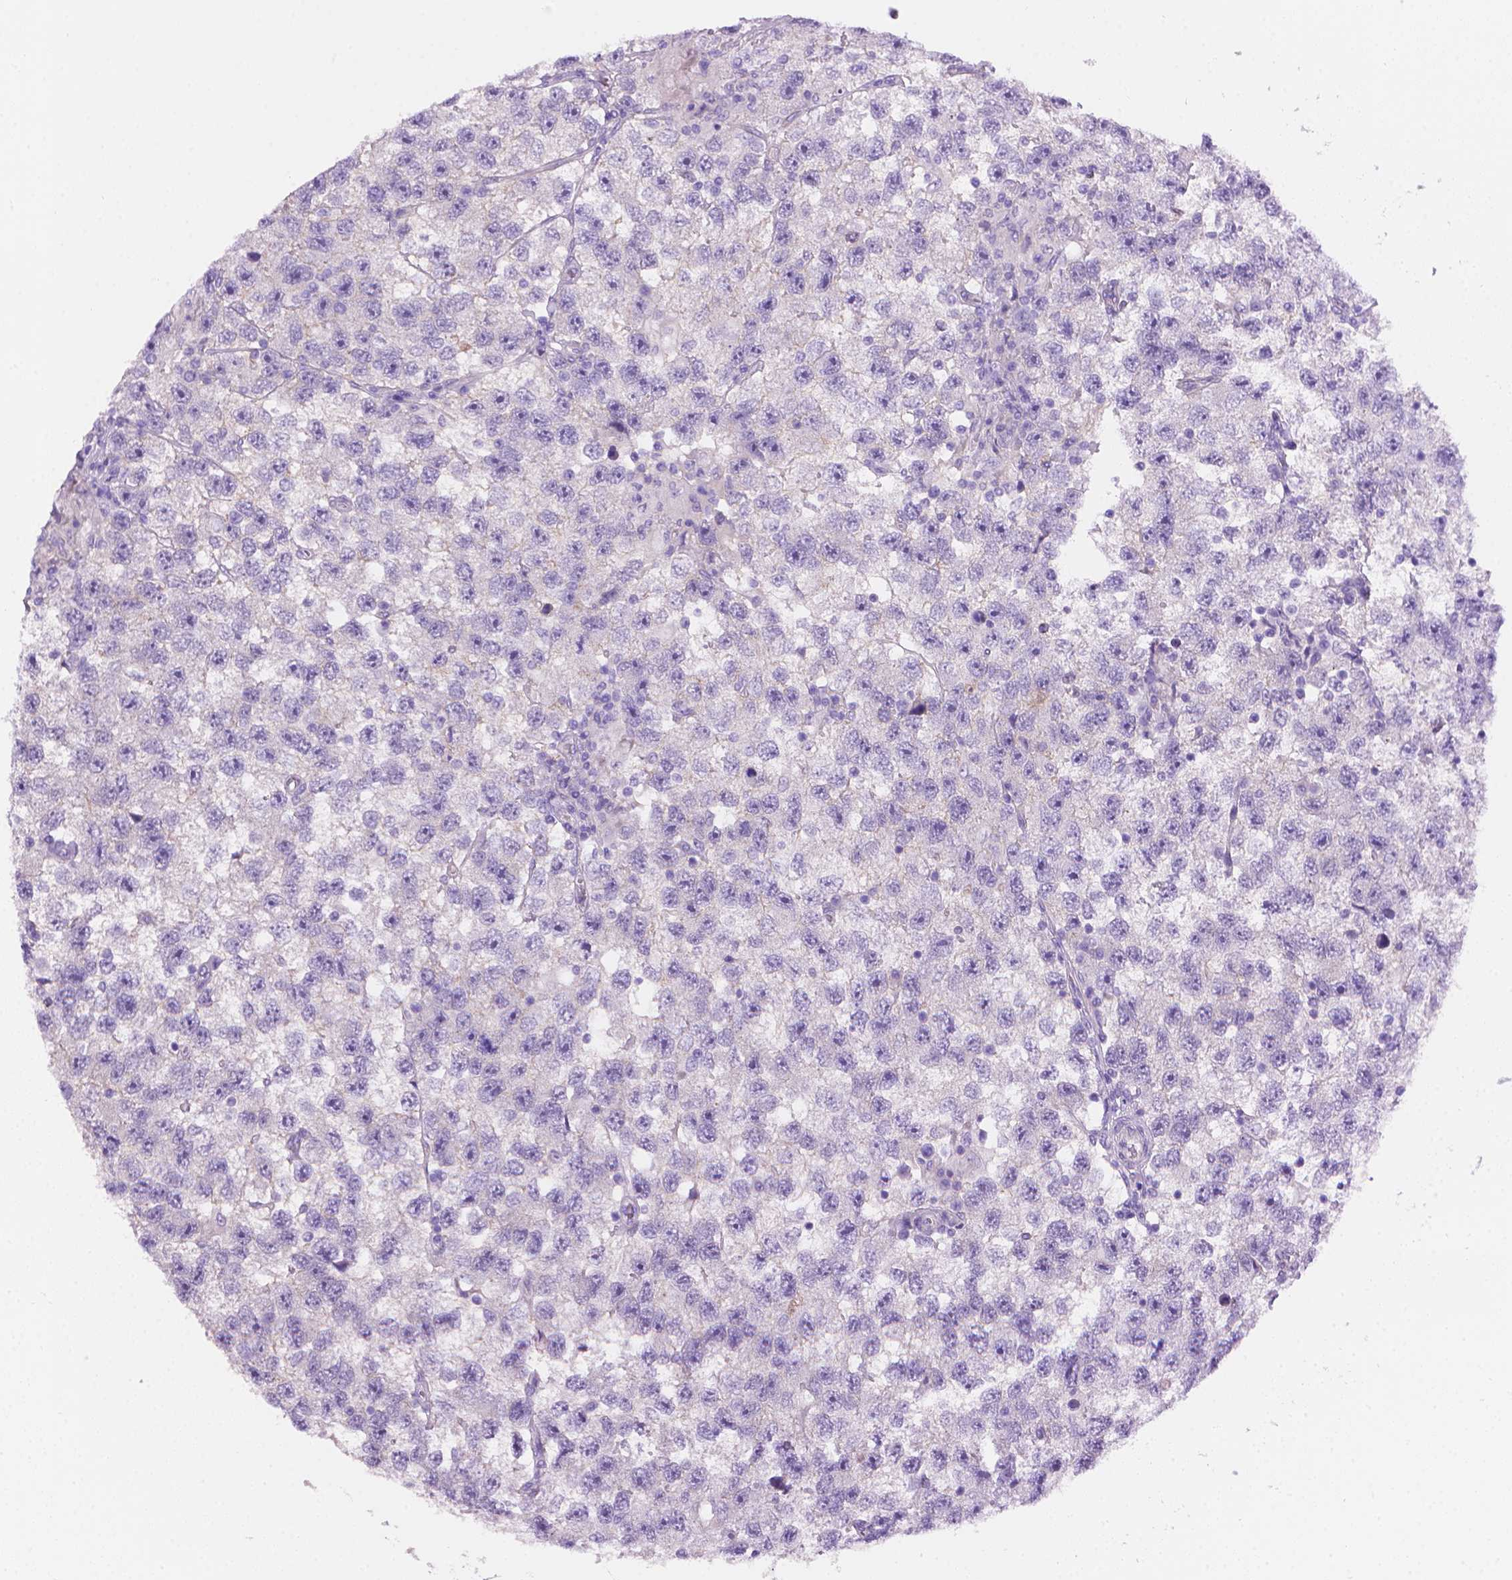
{"staining": {"intensity": "negative", "quantity": "none", "location": "none"}, "tissue": "testis cancer", "cell_type": "Tumor cells", "image_type": "cancer", "snomed": [{"axis": "morphology", "description": "Seminoma, NOS"}, {"axis": "topography", "description": "Testis"}], "caption": "Protein analysis of testis cancer (seminoma) reveals no significant staining in tumor cells.", "gene": "AMMECR1", "patient": {"sex": "male", "age": 26}}